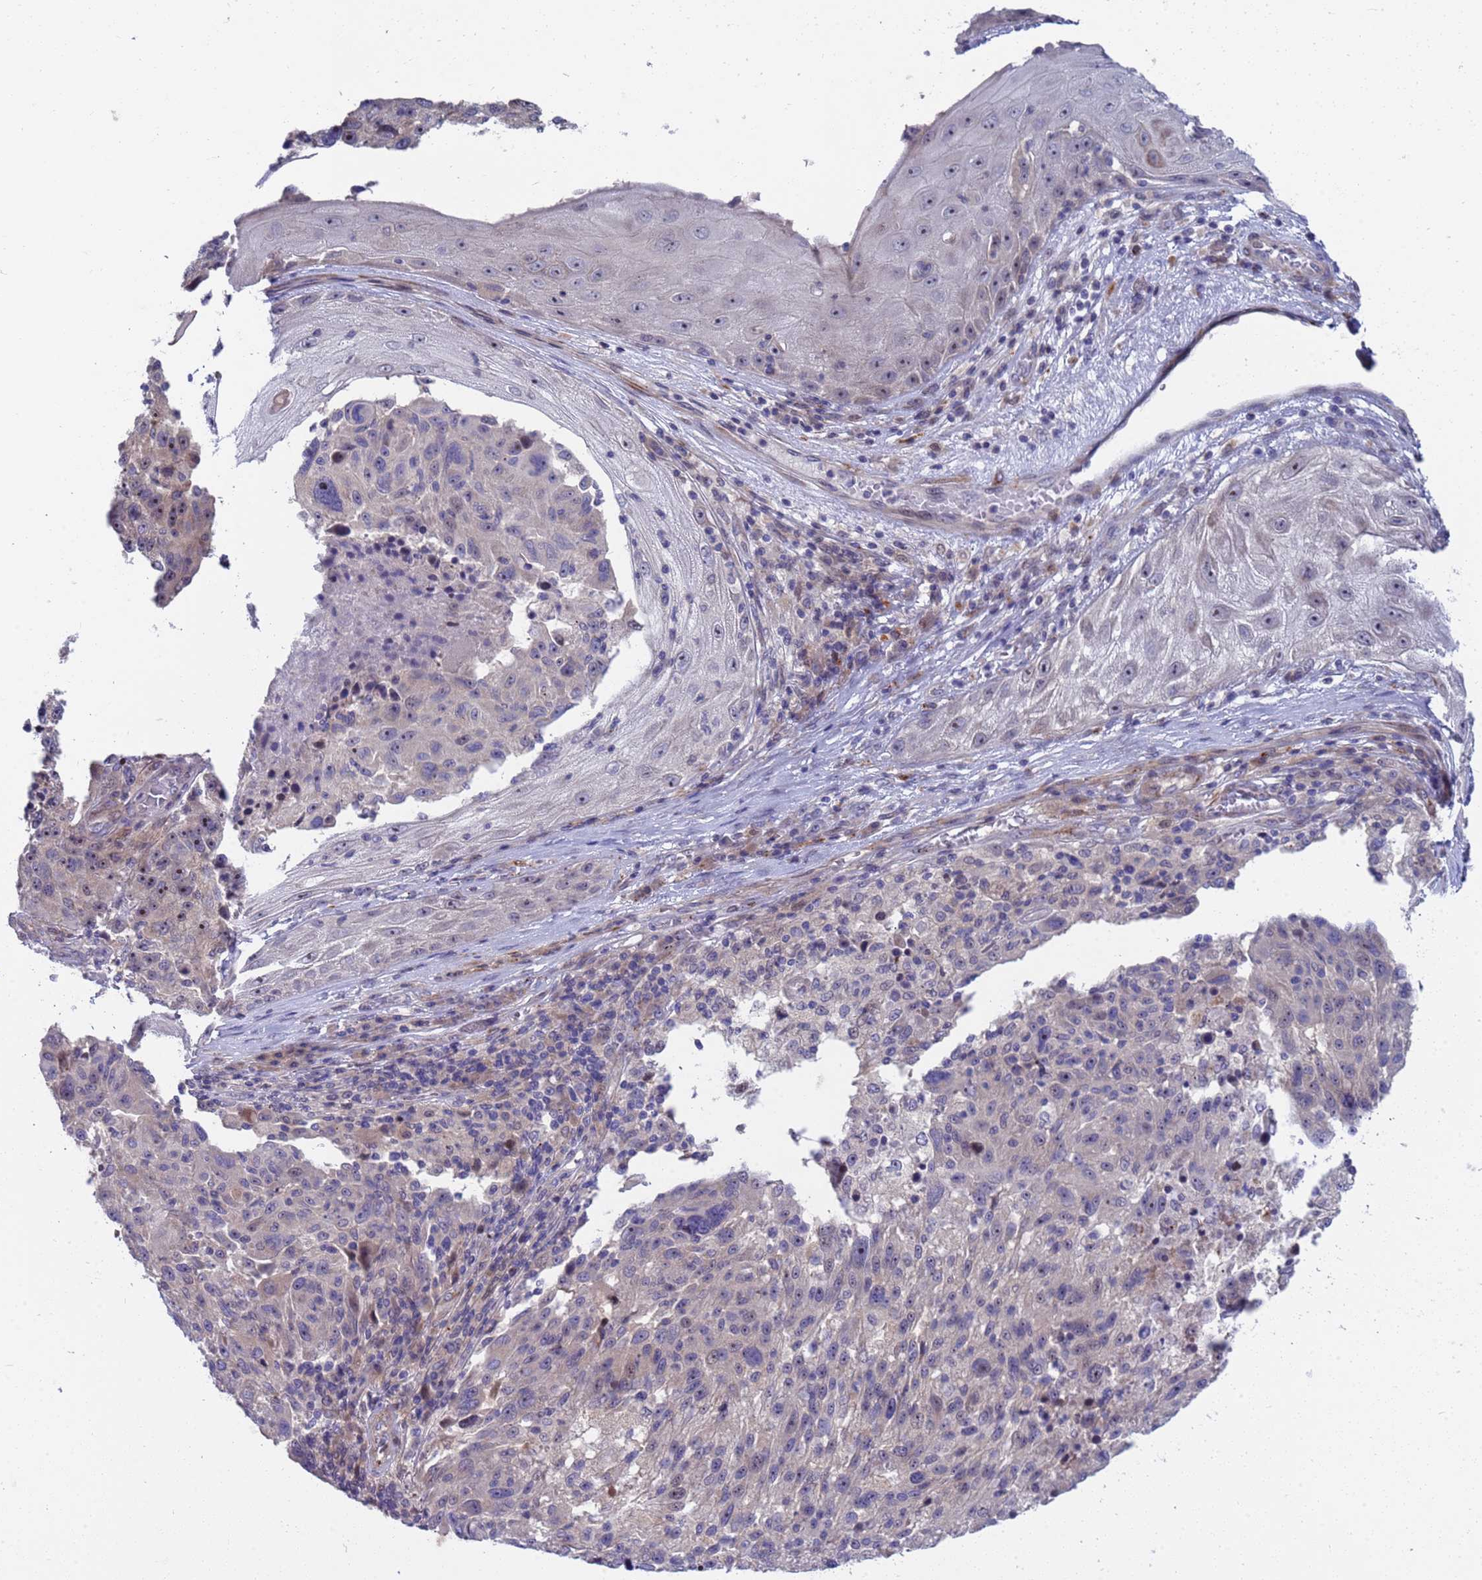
{"staining": {"intensity": "negative", "quantity": "none", "location": "none"}, "tissue": "melanoma", "cell_type": "Tumor cells", "image_type": "cancer", "snomed": [{"axis": "morphology", "description": "Malignant melanoma, NOS"}, {"axis": "topography", "description": "Skin"}], "caption": "IHC of malignant melanoma shows no expression in tumor cells.", "gene": "ENOSF1", "patient": {"sex": "male", "age": 53}}